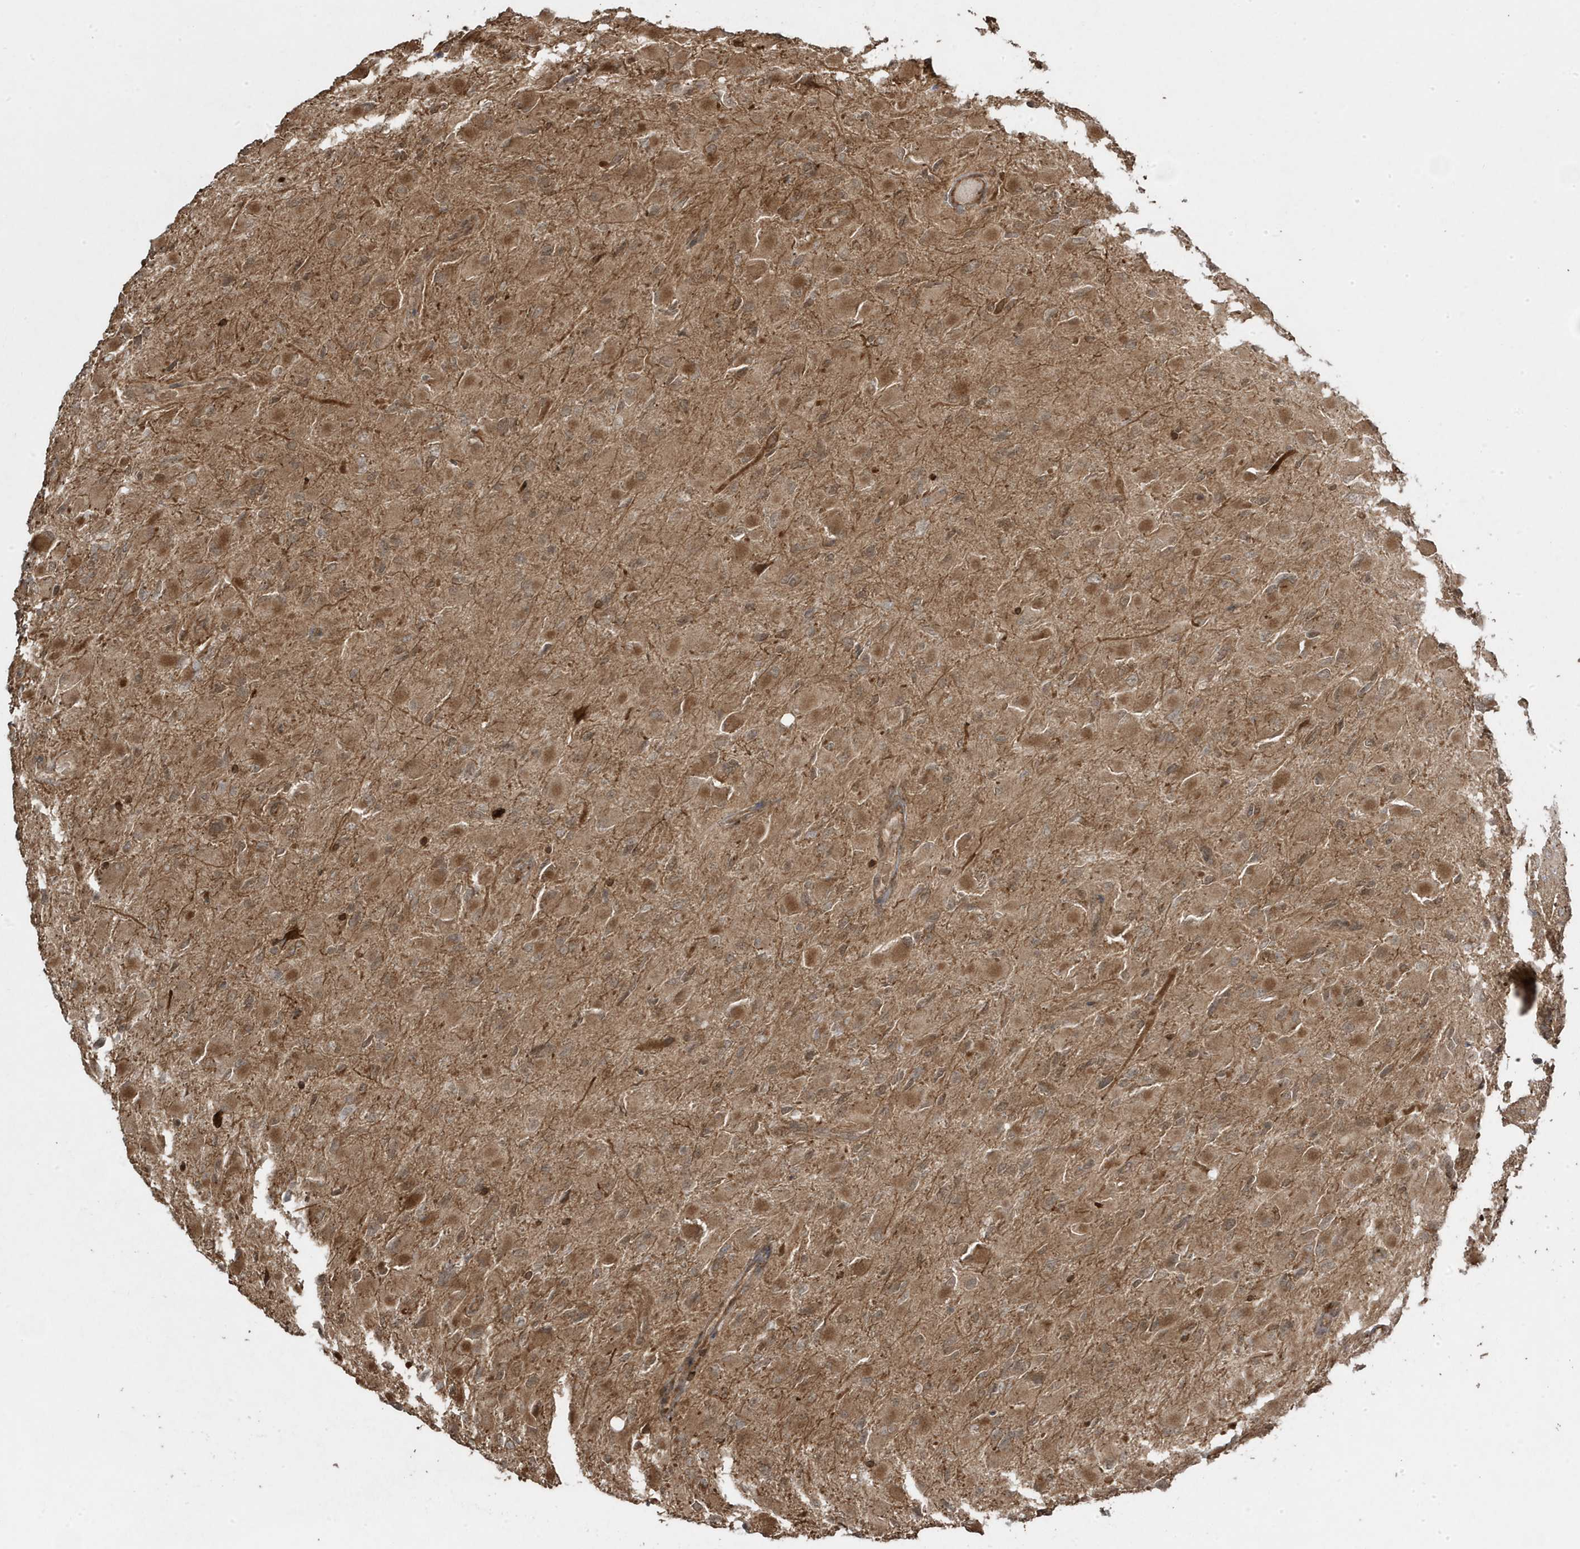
{"staining": {"intensity": "moderate", "quantity": ">75%", "location": "cytoplasmic/membranous"}, "tissue": "glioma", "cell_type": "Tumor cells", "image_type": "cancer", "snomed": [{"axis": "morphology", "description": "Glioma, malignant, High grade"}, {"axis": "topography", "description": "Cerebral cortex"}], "caption": "Immunohistochemistry staining of malignant high-grade glioma, which demonstrates medium levels of moderate cytoplasmic/membranous expression in about >75% of tumor cells indicating moderate cytoplasmic/membranous protein expression. The staining was performed using DAB (3,3'-diaminobenzidine) (brown) for protein detection and nuclei were counterstained in hematoxylin (blue).", "gene": "ASAP1", "patient": {"sex": "female", "age": 36}}